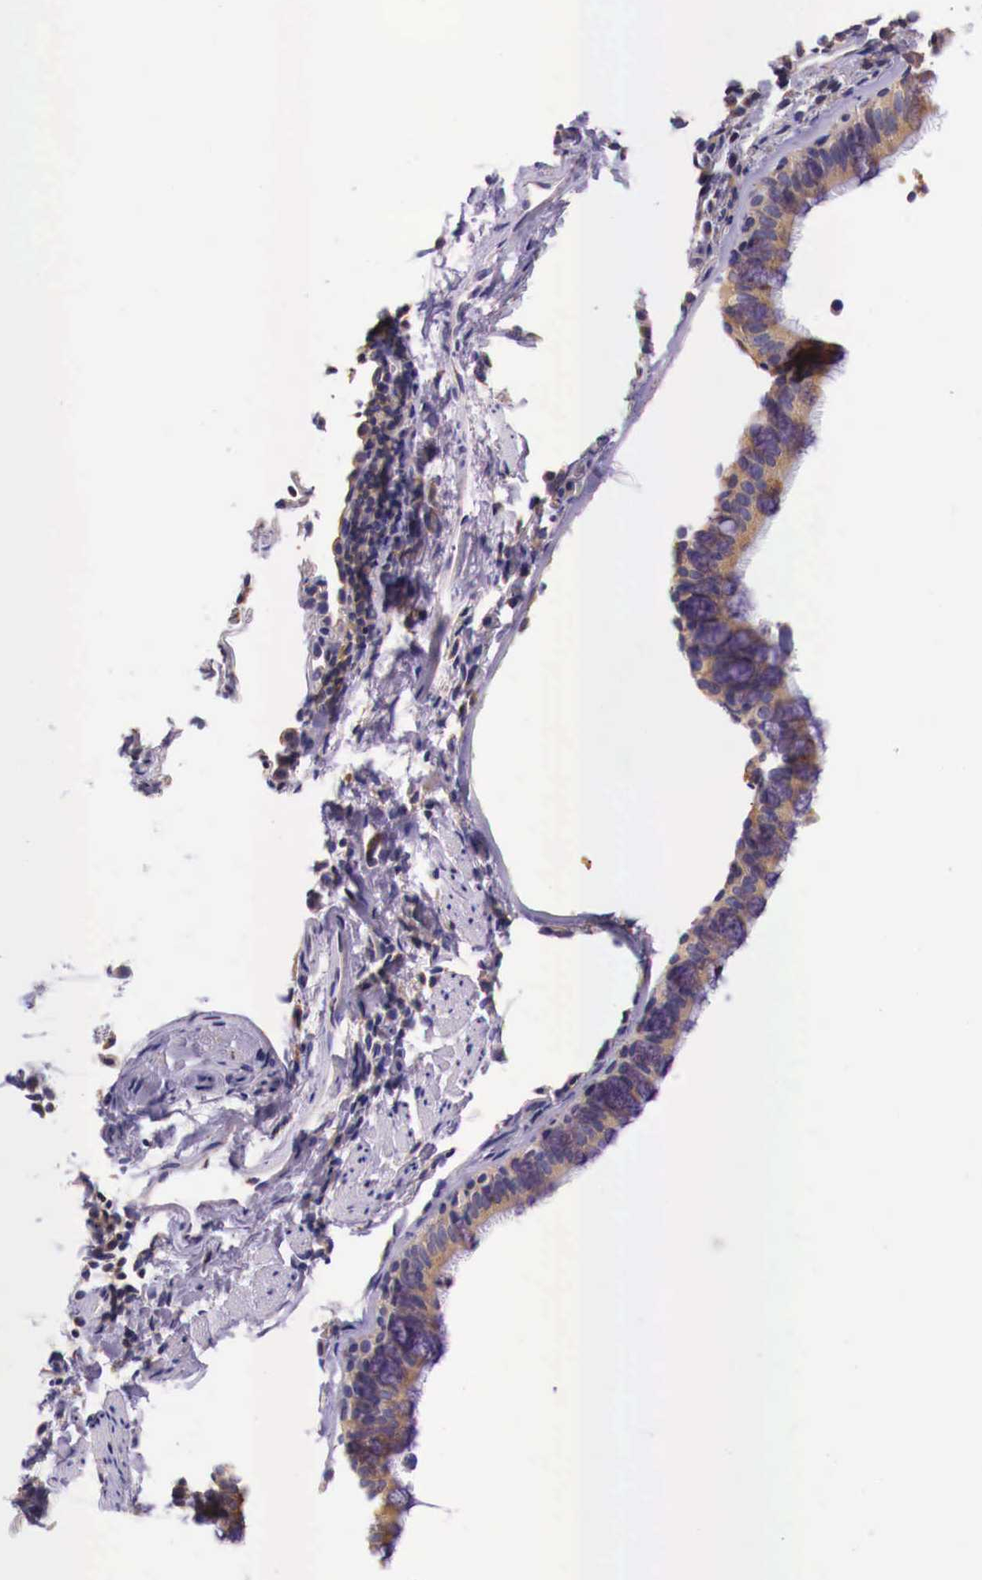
{"staining": {"intensity": "weak", "quantity": ">75%", "location": "cytoplasmic/membranous"}, "tissue": "lung cancer", "cell_type": "Tumor cells", "image_type": "cancer", "snomed": [{"axis": "morphology", "description": "Neoplasm, malignant, NOS"}, {"axis": "topography", "description": "Lung"}], "caption": "High-power microscopy captured an immunohistochemistry (IHC) photomicrograph of lung cancer, revealing weak cytoplasmic/membranous expression in about >75% of tumor cells.", "gene": "GRIPAP1", "patient": {"sex": "female", "age": 75}}